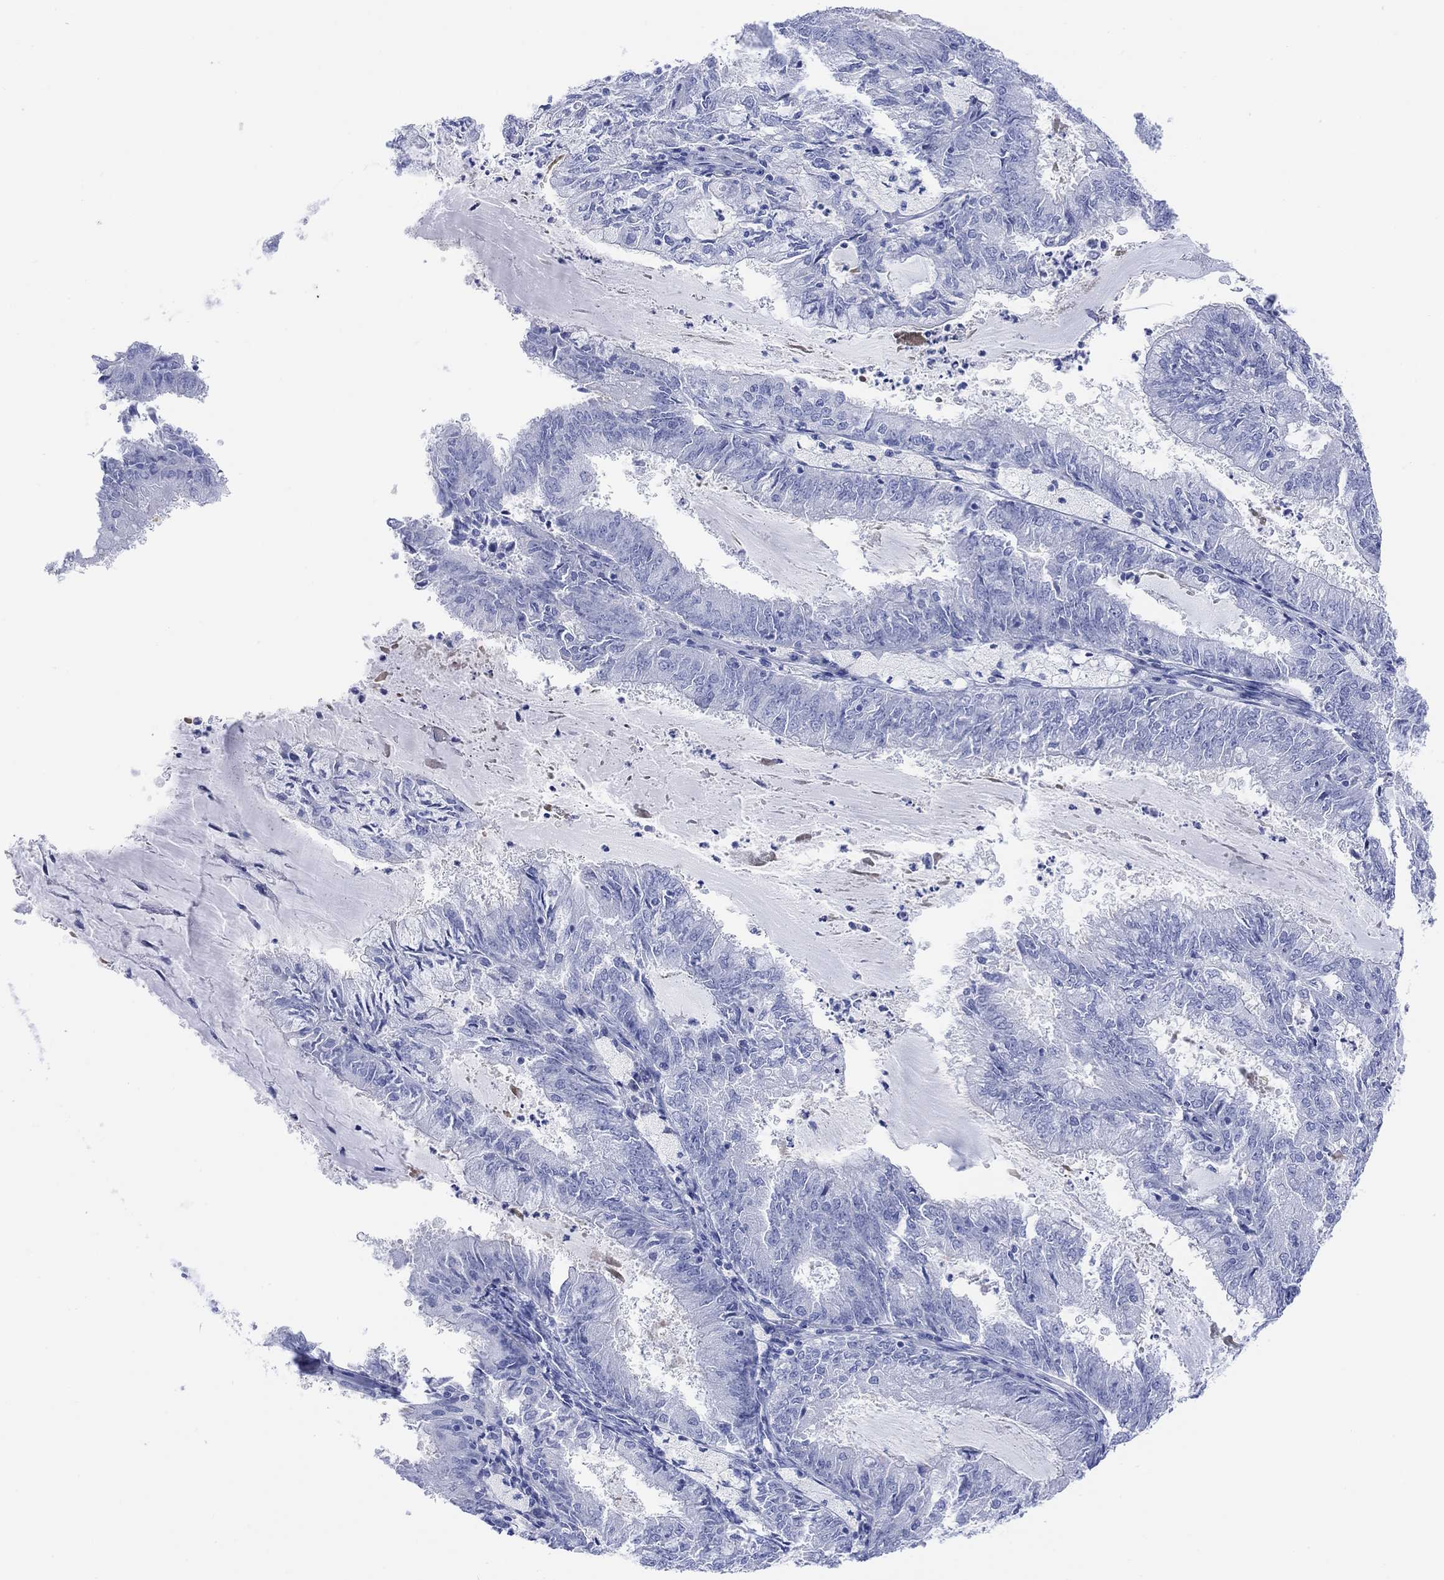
{"staining": {"intensity": "negative", "quantity": "none", "location": "none"}, "tissue": "endometrial cancer", "cell_type": "Tumor cells", "image_type": "cancer", "snomed": [{"axis": "morphology", "description": "Adenocarcinoma, NOS"}, {"axis": "topography", "description": "Endometrium"}], "caption": "DAB (3,3'-diaminobenzidine) immunohistochemical staining of human endometrial cancer (adenocarcinoma) displays no significant staining in tumor cells. Brightfield microscopy of immunohistochemistry (IHC) stained with DAB (3,3'-diaminobenzidine) (brown) and hematoxylin (blue), captured at high magnification.", "gene": "GNG13", "patient": {"sex": "female", "age": 57}}